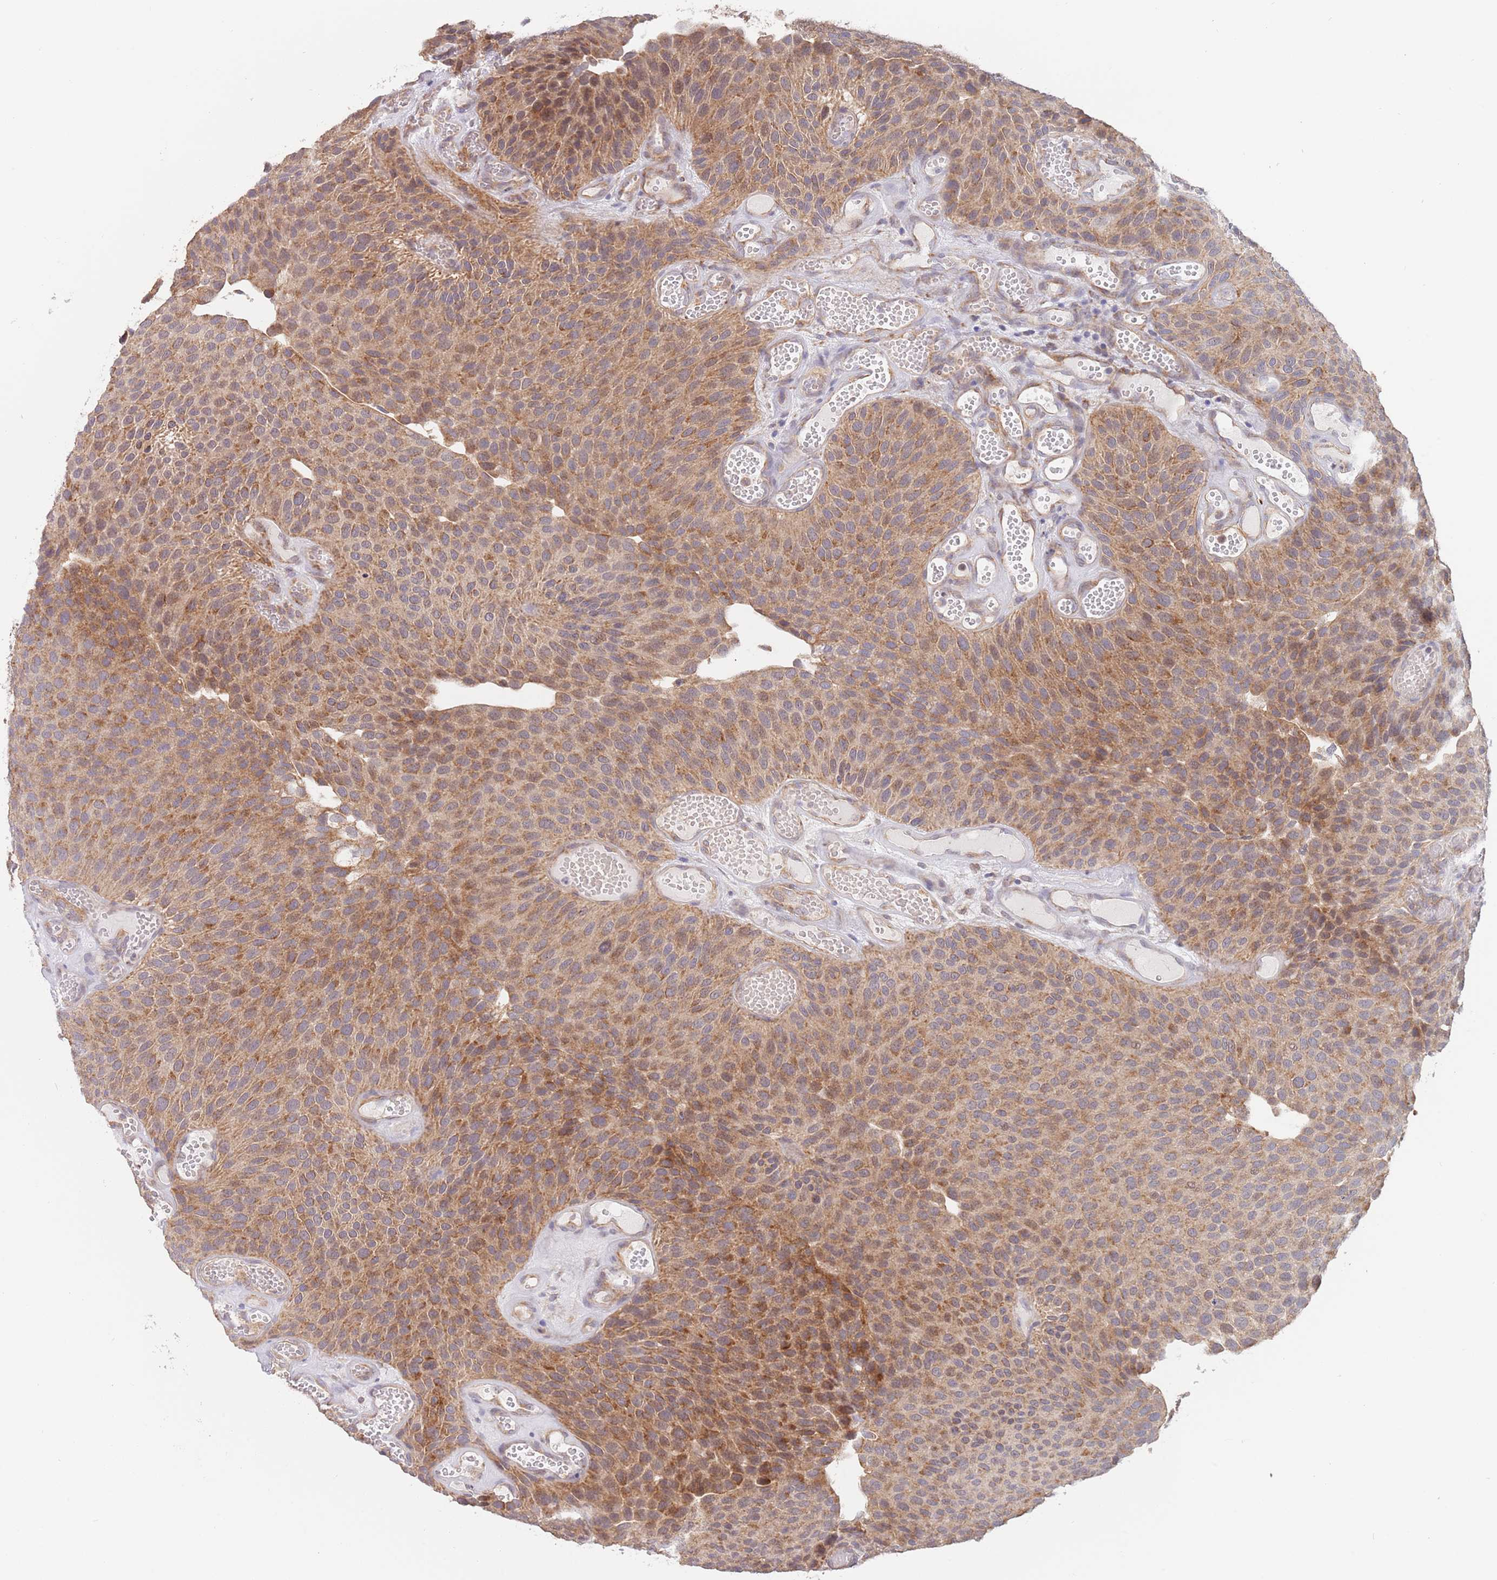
{"staining": {"intensity": "moderate", "quantity": ">75%", "location": "cytoplasmic/membranous"}, "tissue": "urothelial cancer", "cell_type": "Tumor cells", "image_type": "cancer", "snomed": [{"axis": "morphology", "description": "Urothelial carcinoma, Low grade"}, {"axis": "topography", "description": "Urinary bladder"}], "caption": "Tumor cells exhibit moderate cytoplasmic/membranous positivity in approximately >75% of cells in urothelial cancer.", "gene": "UQCC3", "patient": {"sex": "male", "age": 89}}